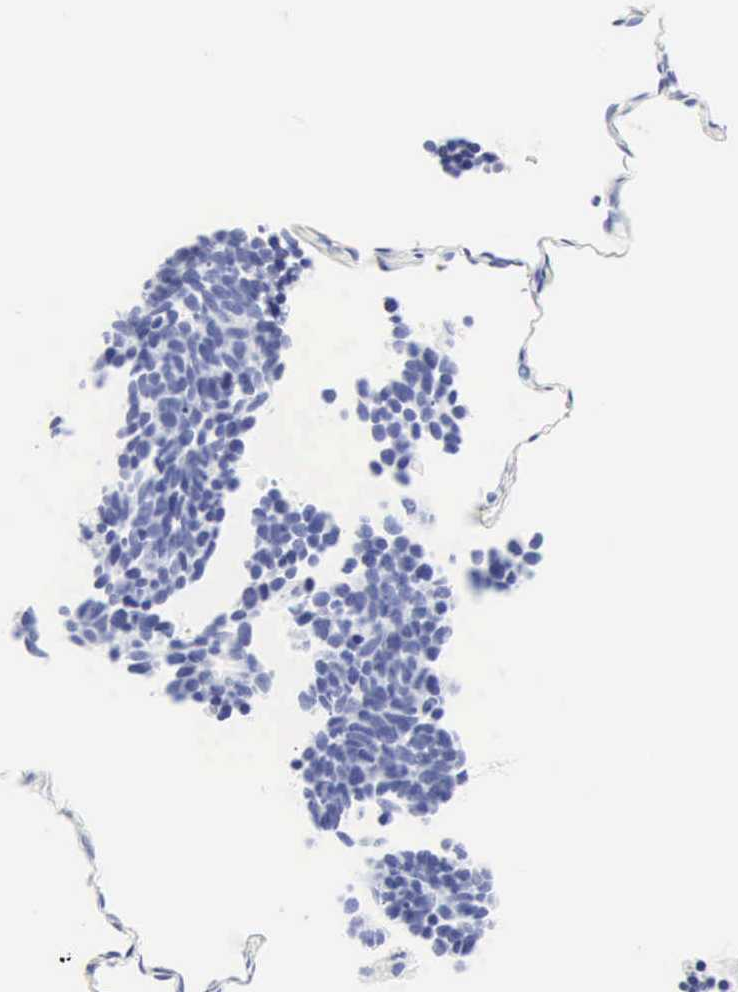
{"staining": {"intensity": "negative", "quantity": "none", "location": "none"}, "tissue": "lung cancer", "cell_type": "Tumor cells", "image_type": "cancer", "snomed": [{"axis": "morphology", "description": "Neoplasm, malignant, NOS"}, {"axis": "topography", "description": "Lung"}], "caption": "This is an immunohistochemistry (IHC) image of lung neoplasm (malignant). There is no staining in tumor cells.", "gene": "CGB3", "patient": {"sex": "female", "age": 75}}